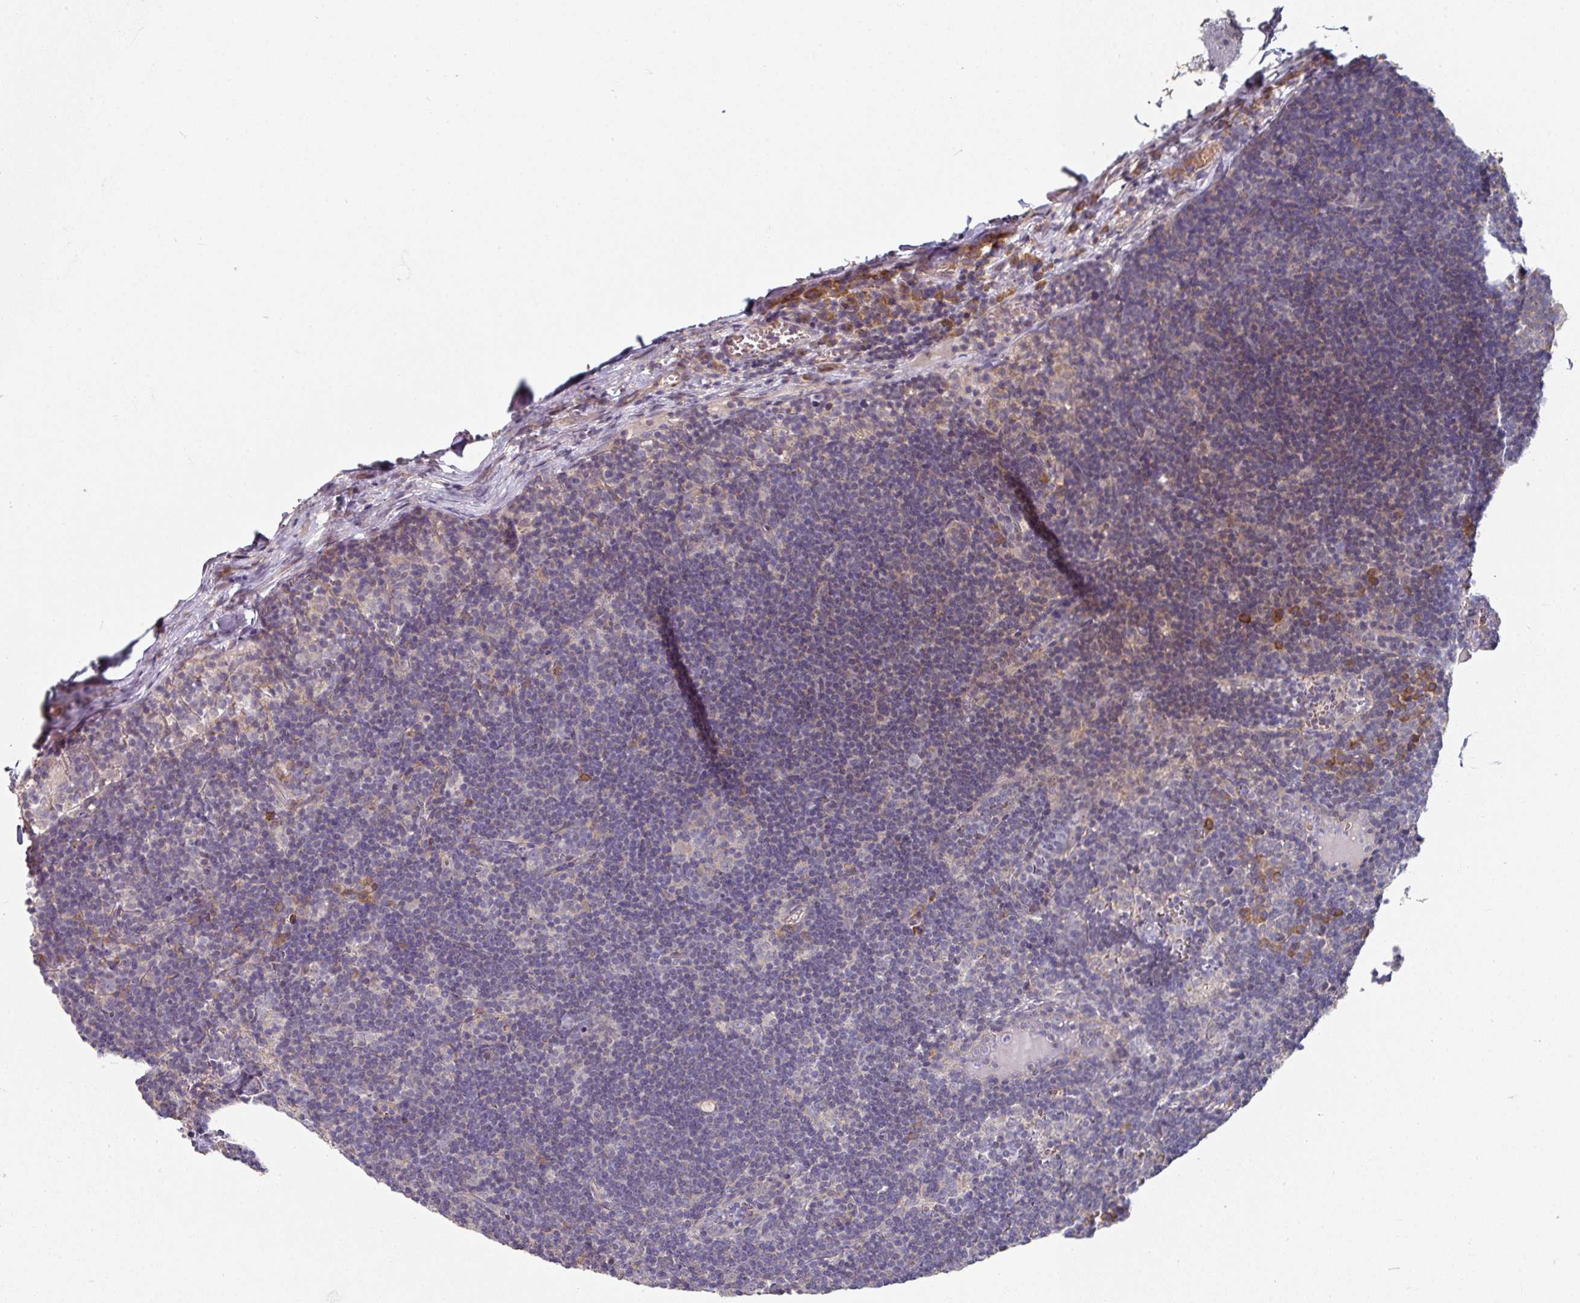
{"staining": {"intensity": "negative", "quantity": "none", "location": "none"}, "tissue": "lymph node", "cell_type": "Germinal center cells", "image_type": "normal", "snomed": [{"axis": "morphology", "description": "Normal tissue, NOS"}, {"axis": "topography", "description": "Lymph node"}], "caption": "A high-resolution image shows IHC staining of unremarkable lymph node, which shows no significant positivity in germinal center cells. (DAB immunohistochemistry with hematoxylin counter stain).", "gene": "PYROXD2", "patient": {"sex": "female", "age": 29}}